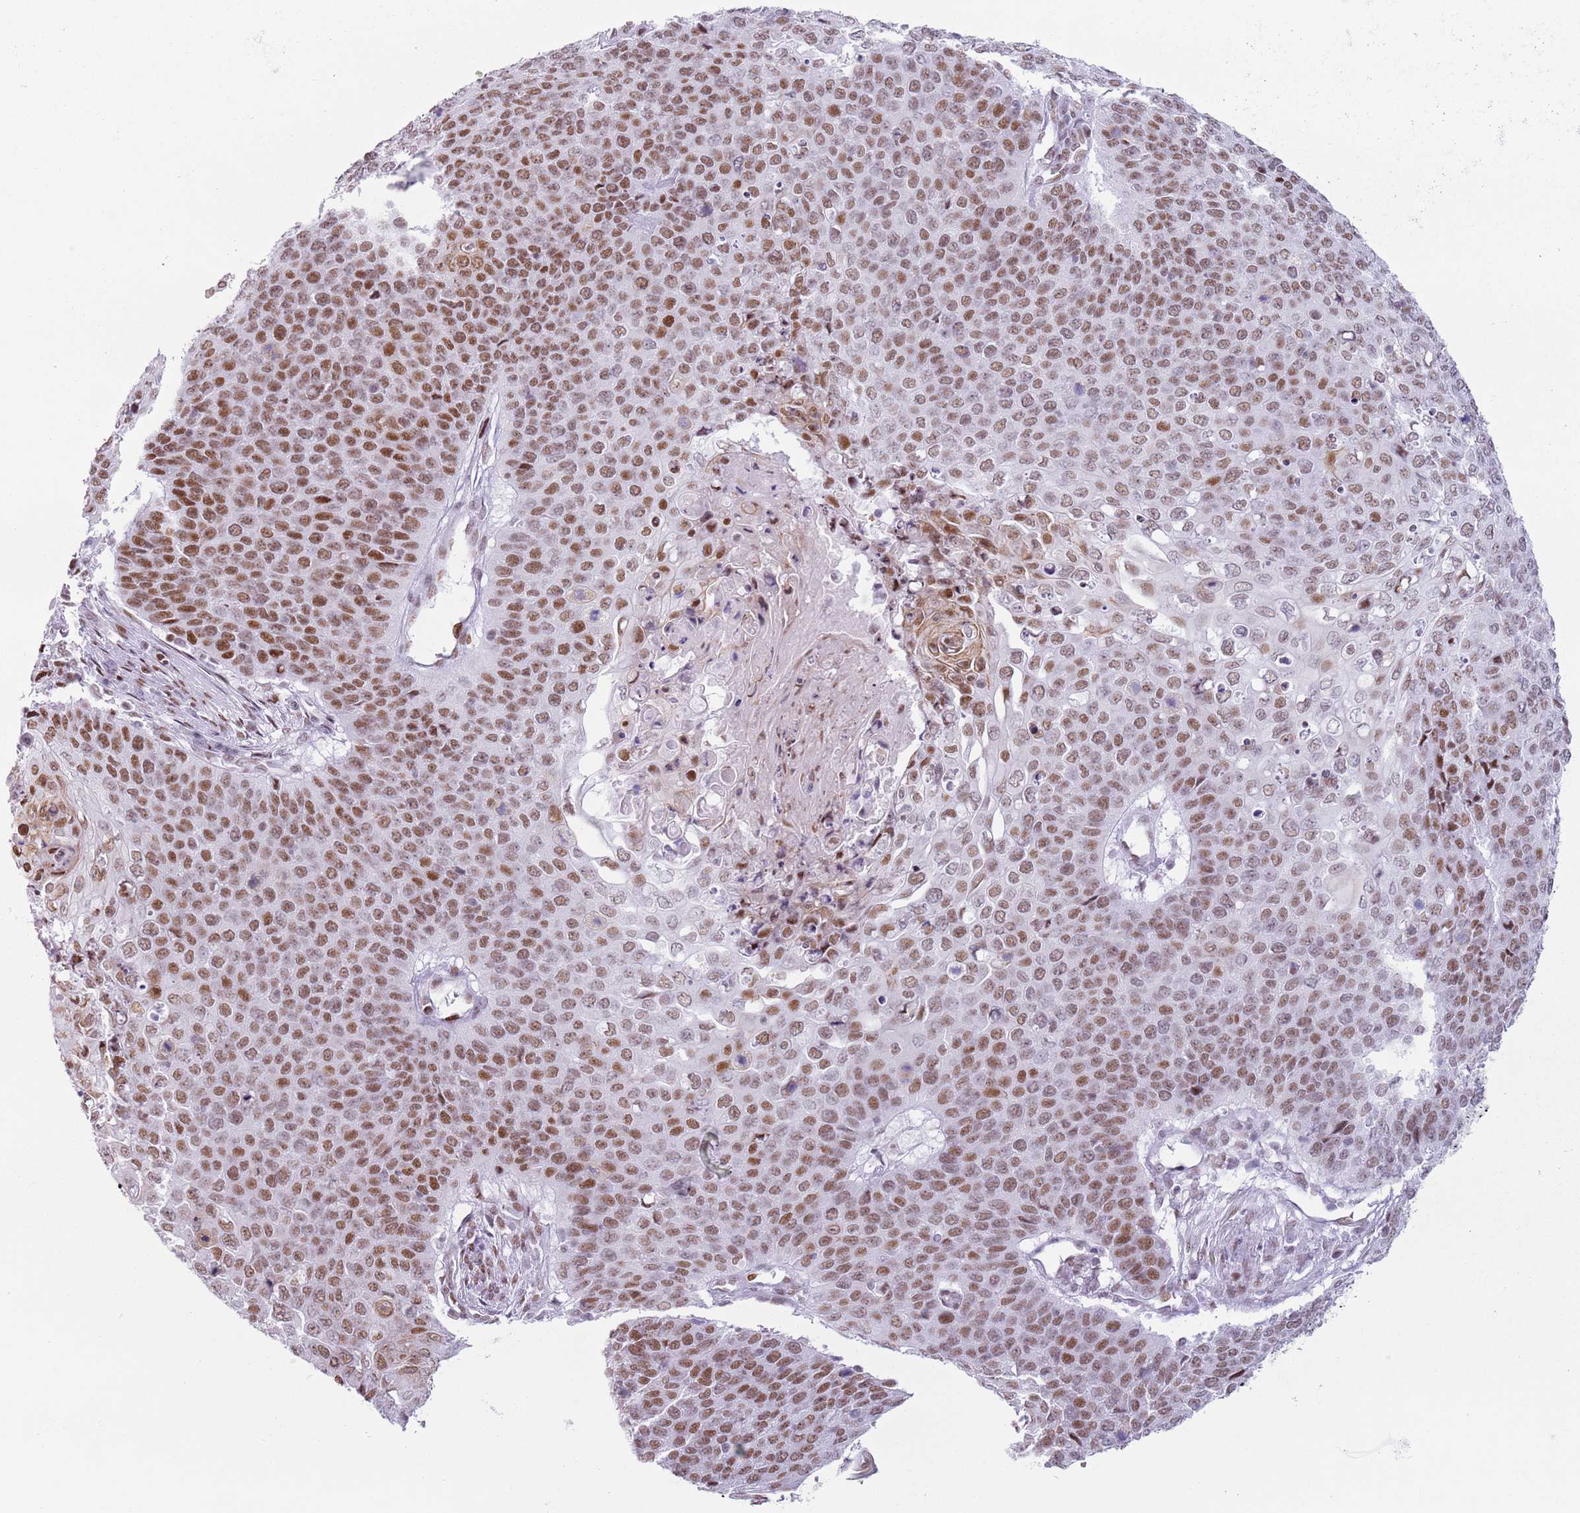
{"staining": {"intensity": "moderate", "quantity": ">75%", "location": "nuclear"}, "tissue": "cervical cancer", "cell_type": "Tumor cells", "image_type": "cancer", "snomed": [{"axis": "morphology", "description": "Squamous cell carcinoma, NOS"}, {"axis": "topography", "description": "Cervix"}], "caption": "About >75% of tumor cells in cervical squamous cell carcinoma exhibit moderate nuclear protein staining as visualized by brown immunohistochemical staining.", "gene": "FAM104B", "patient": {"sex": "female", "age": 39}}